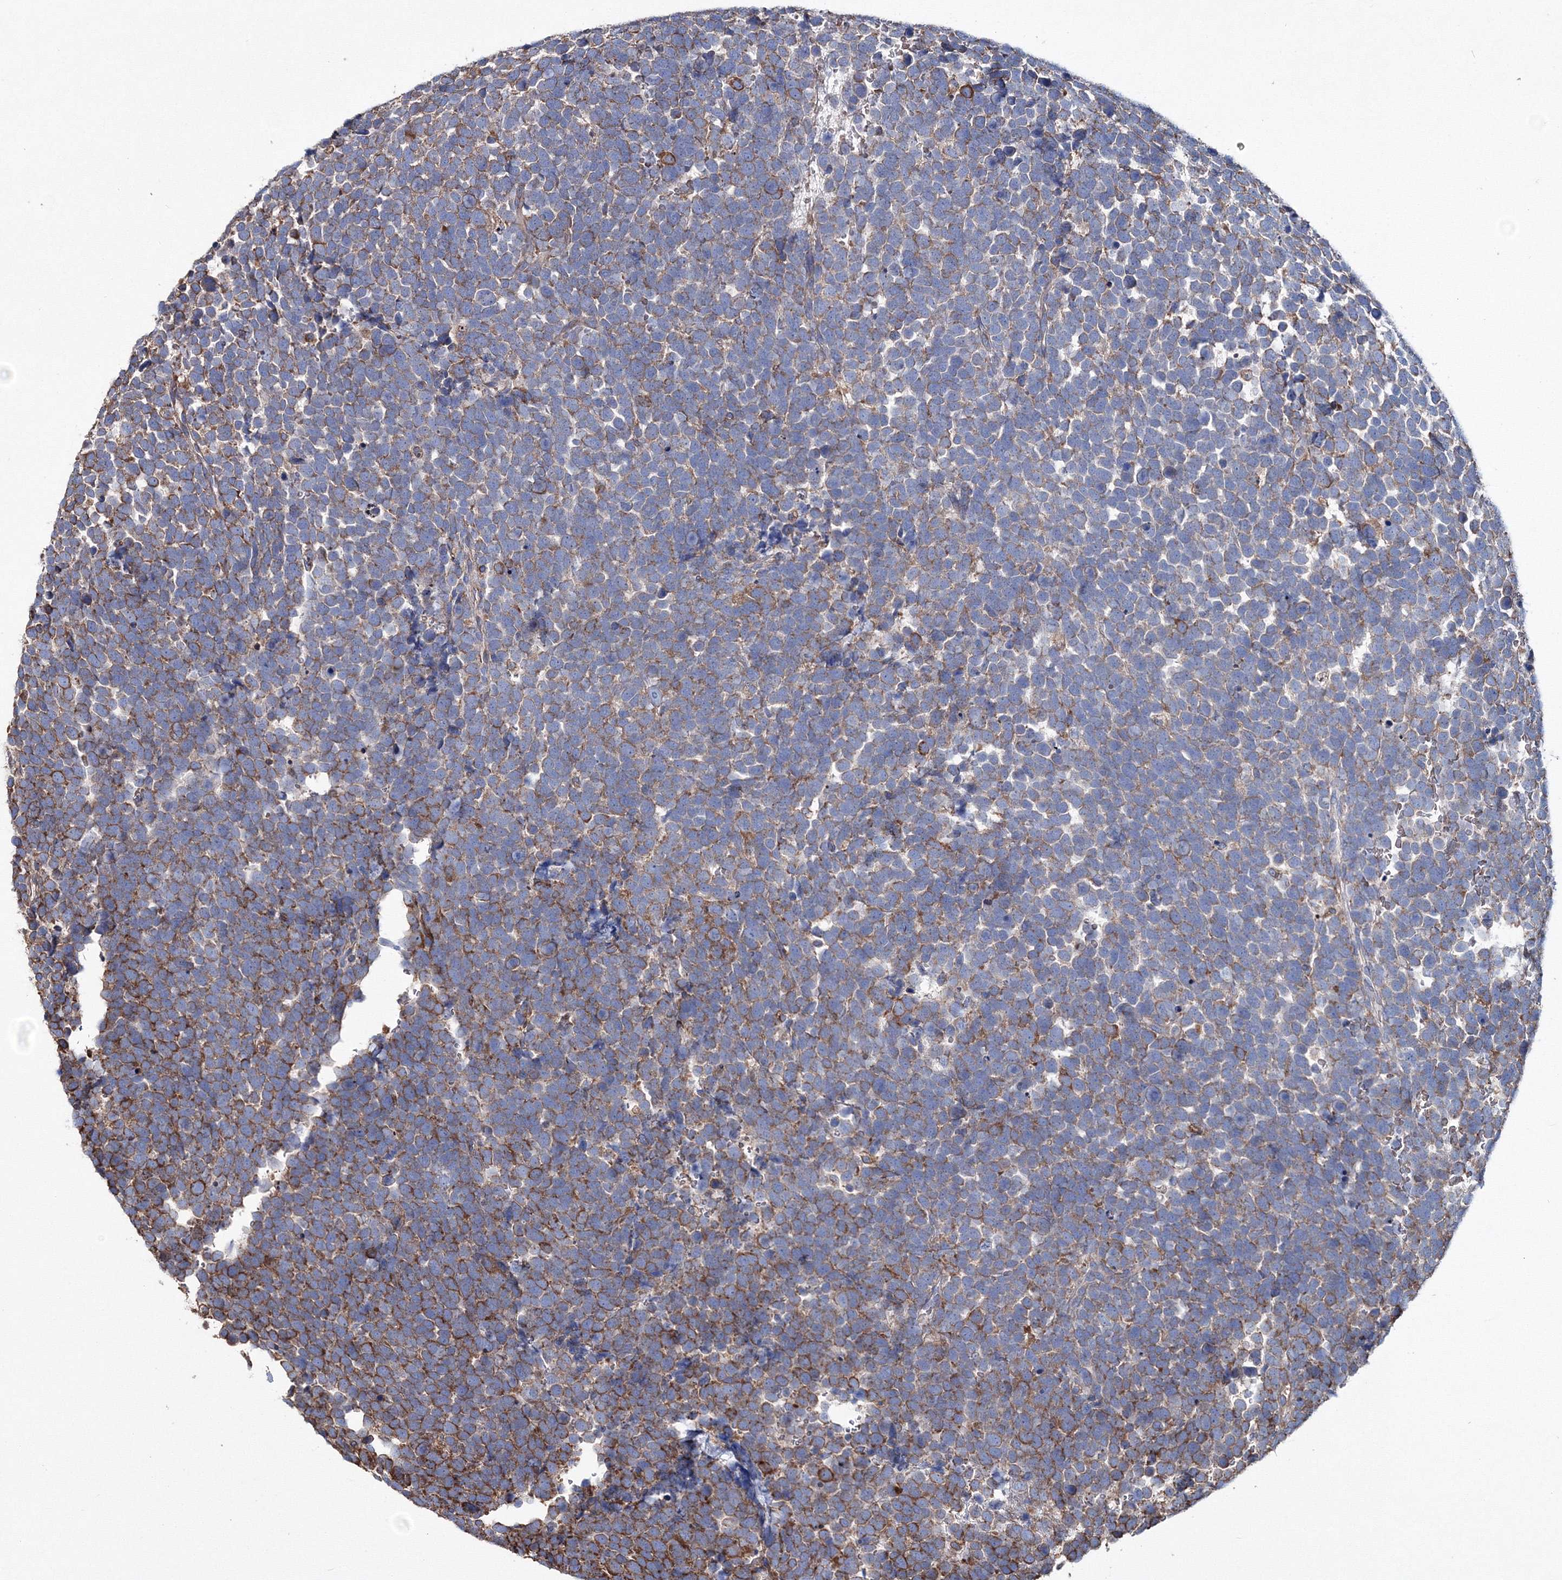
{"staining": {"intensity": "moderate", "quantity": ">75%", "location": "cytoplasmic/membranous"}, "tissue": "urothelial cancer", "cell_type": "Tumor cells", "image_type": "cancer", "snomed": [{"axis": "morphology", "description": "Urothelial carcinoma, High grade"}, {"axis": "topography", "description": "Urinary bladder"}], "caption": "Brown immunohistochemical staining in urothelial cancer reveals moderate cytoplasmic/membranous staining in about >75% of tumor cells.", "gene": "VPS8", "patient": {"sex": "female", "age": 82}}